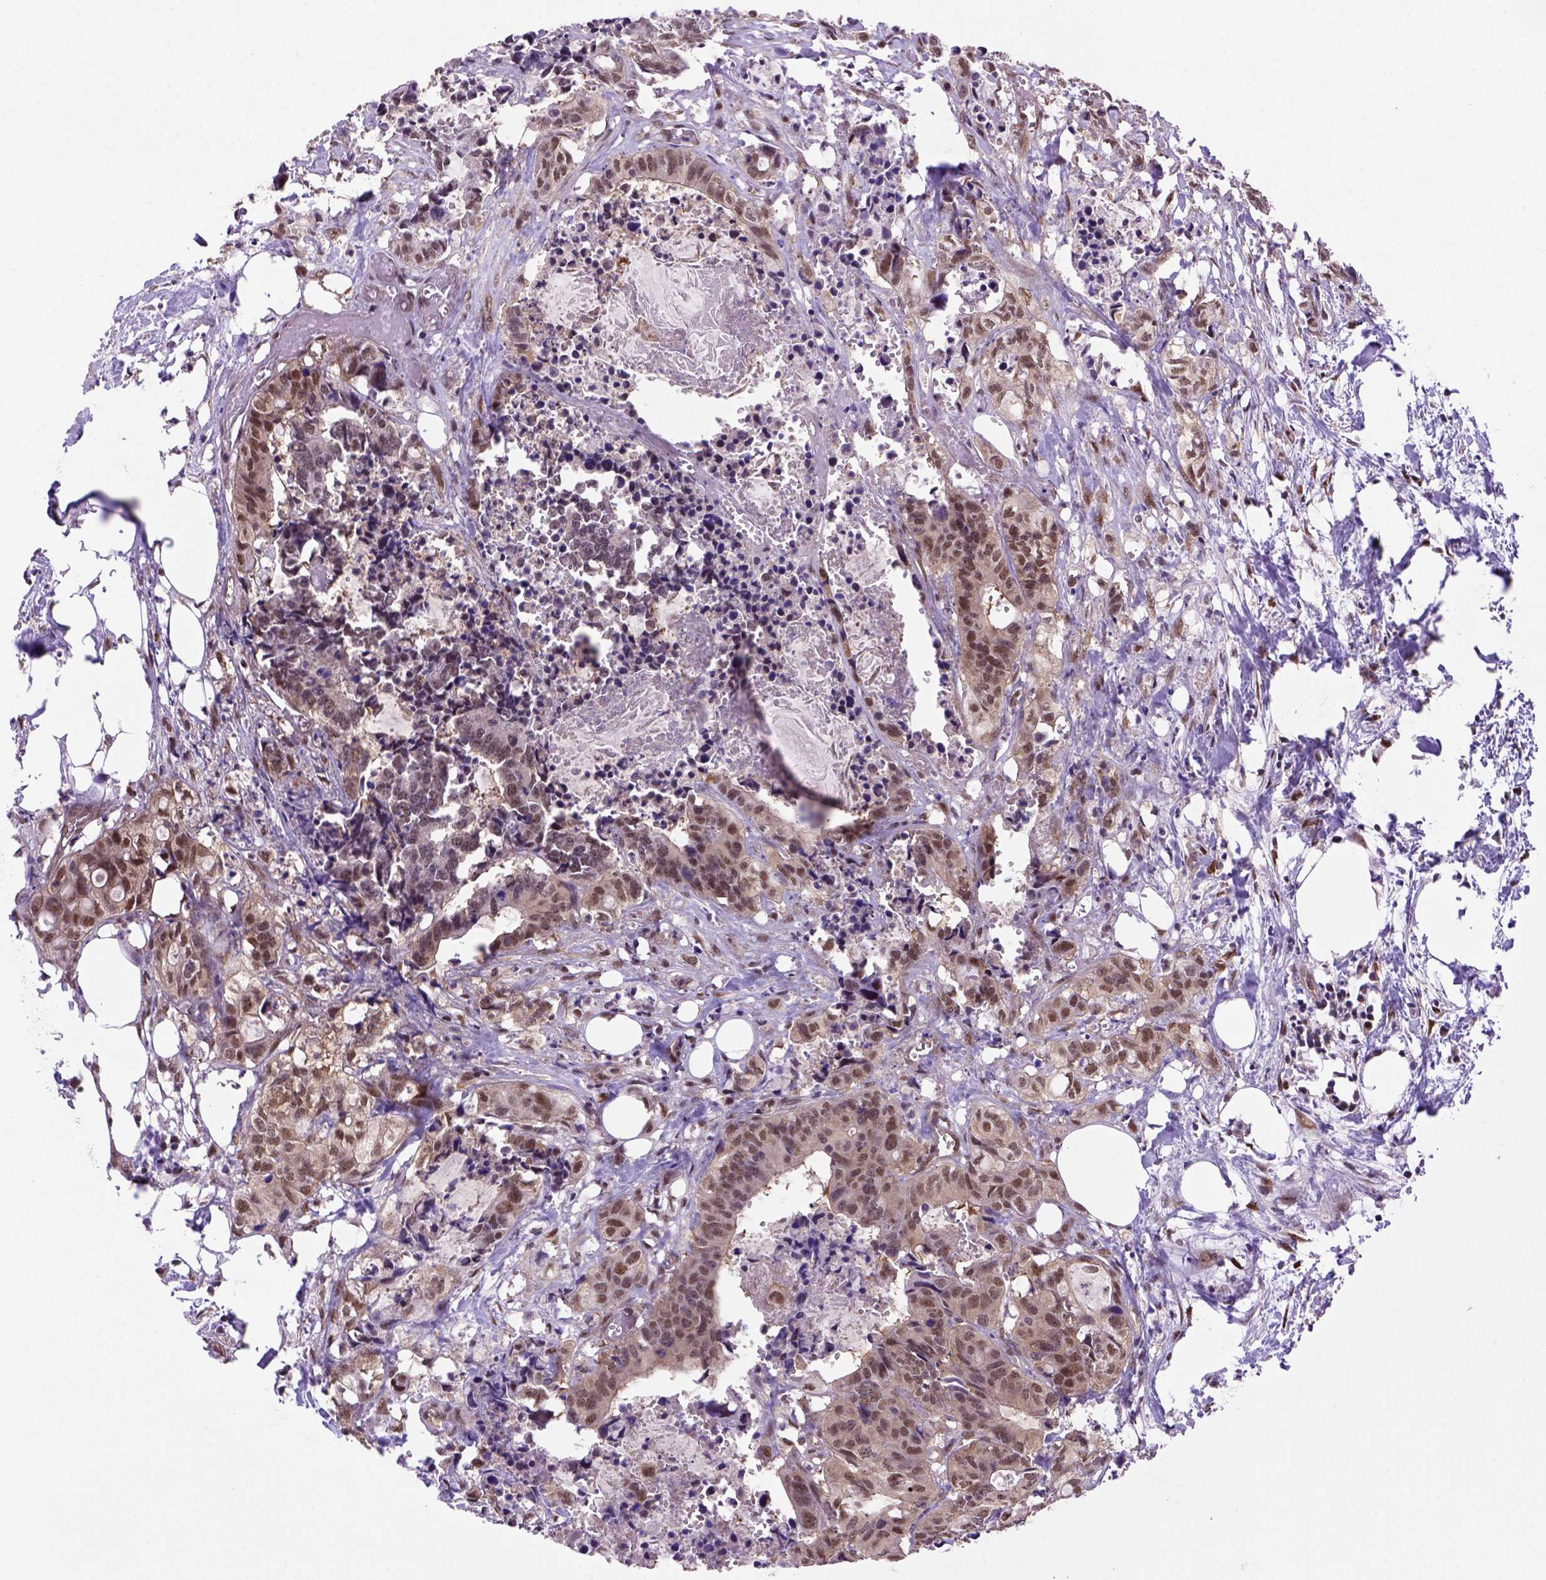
{"staining": {"intensity": "moderate", "quantity": ">75%", "location": "nuclear"}, "tissue": "colorectal cancer", "cell_type": "Tumor cells", "image_type": "cancer", "snomed": [{"axis": "morphology", "description": "Adenocarcinoma, NOS"}, {"axis": "topography", "description": "Colon"}, {"axis": "topography", "description": "Rectum"}], "caption": "Human colorectal cancer stained with a brown dye exhibits moderate nuclear positive staining in about >75% of tumor cells.", "gene": "PSMC2", "patient": {"sex": "male", "age": 57}}